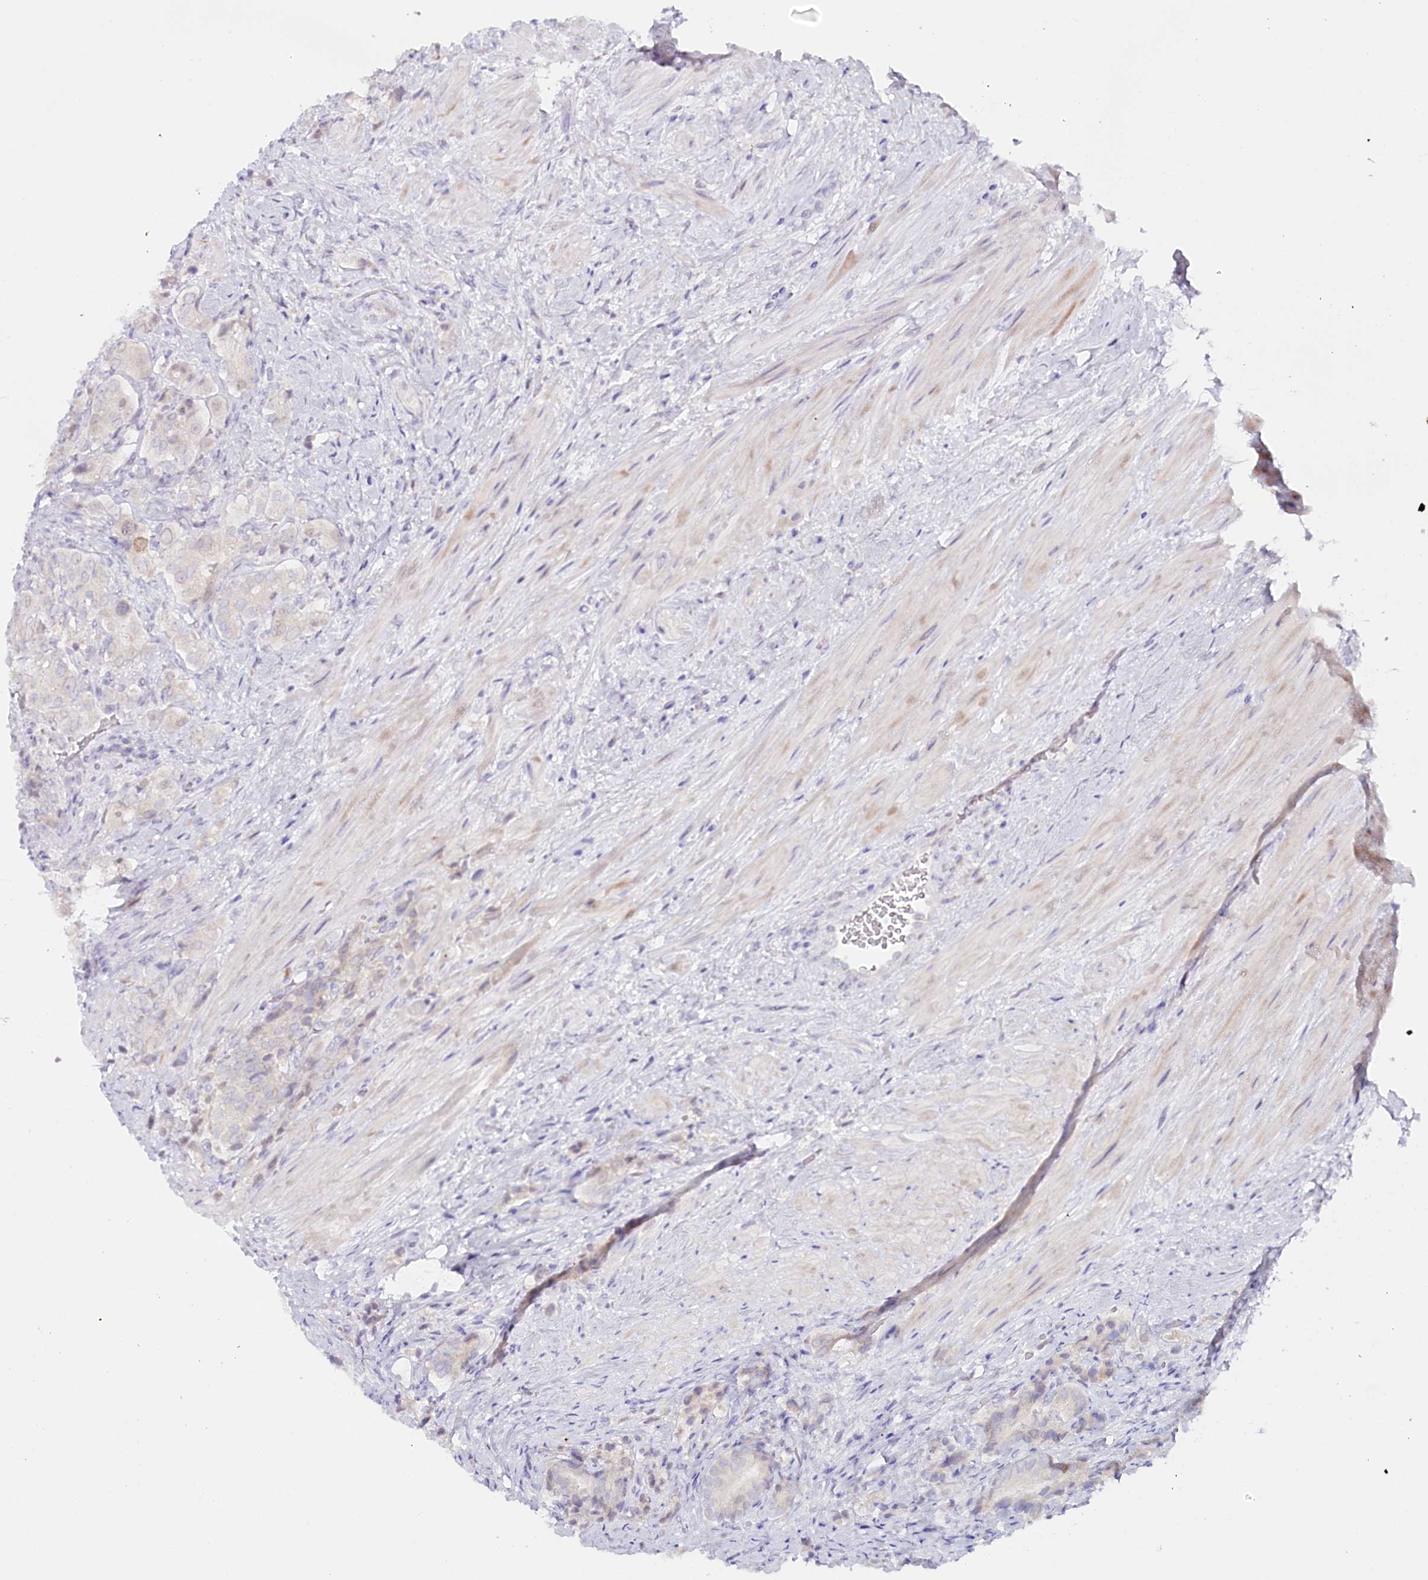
{"staining": {"intensity": "negative", "quantity": "none", "location": "none"}, "tissue": "prostate cancer", "cell_type": "Tumor cells", "image_type": "cancer", "snomed": [{"axis": "morphology", "description": "Adenocarcinoma, High grade"}, {"axis": "topography", "description": "Prostate"}], "caption": "Image shows no significant protein expression in tumor cells of prostate cancer.", "gene": "PSAPL1", "patient": {"sex": "male", "age": 65}}